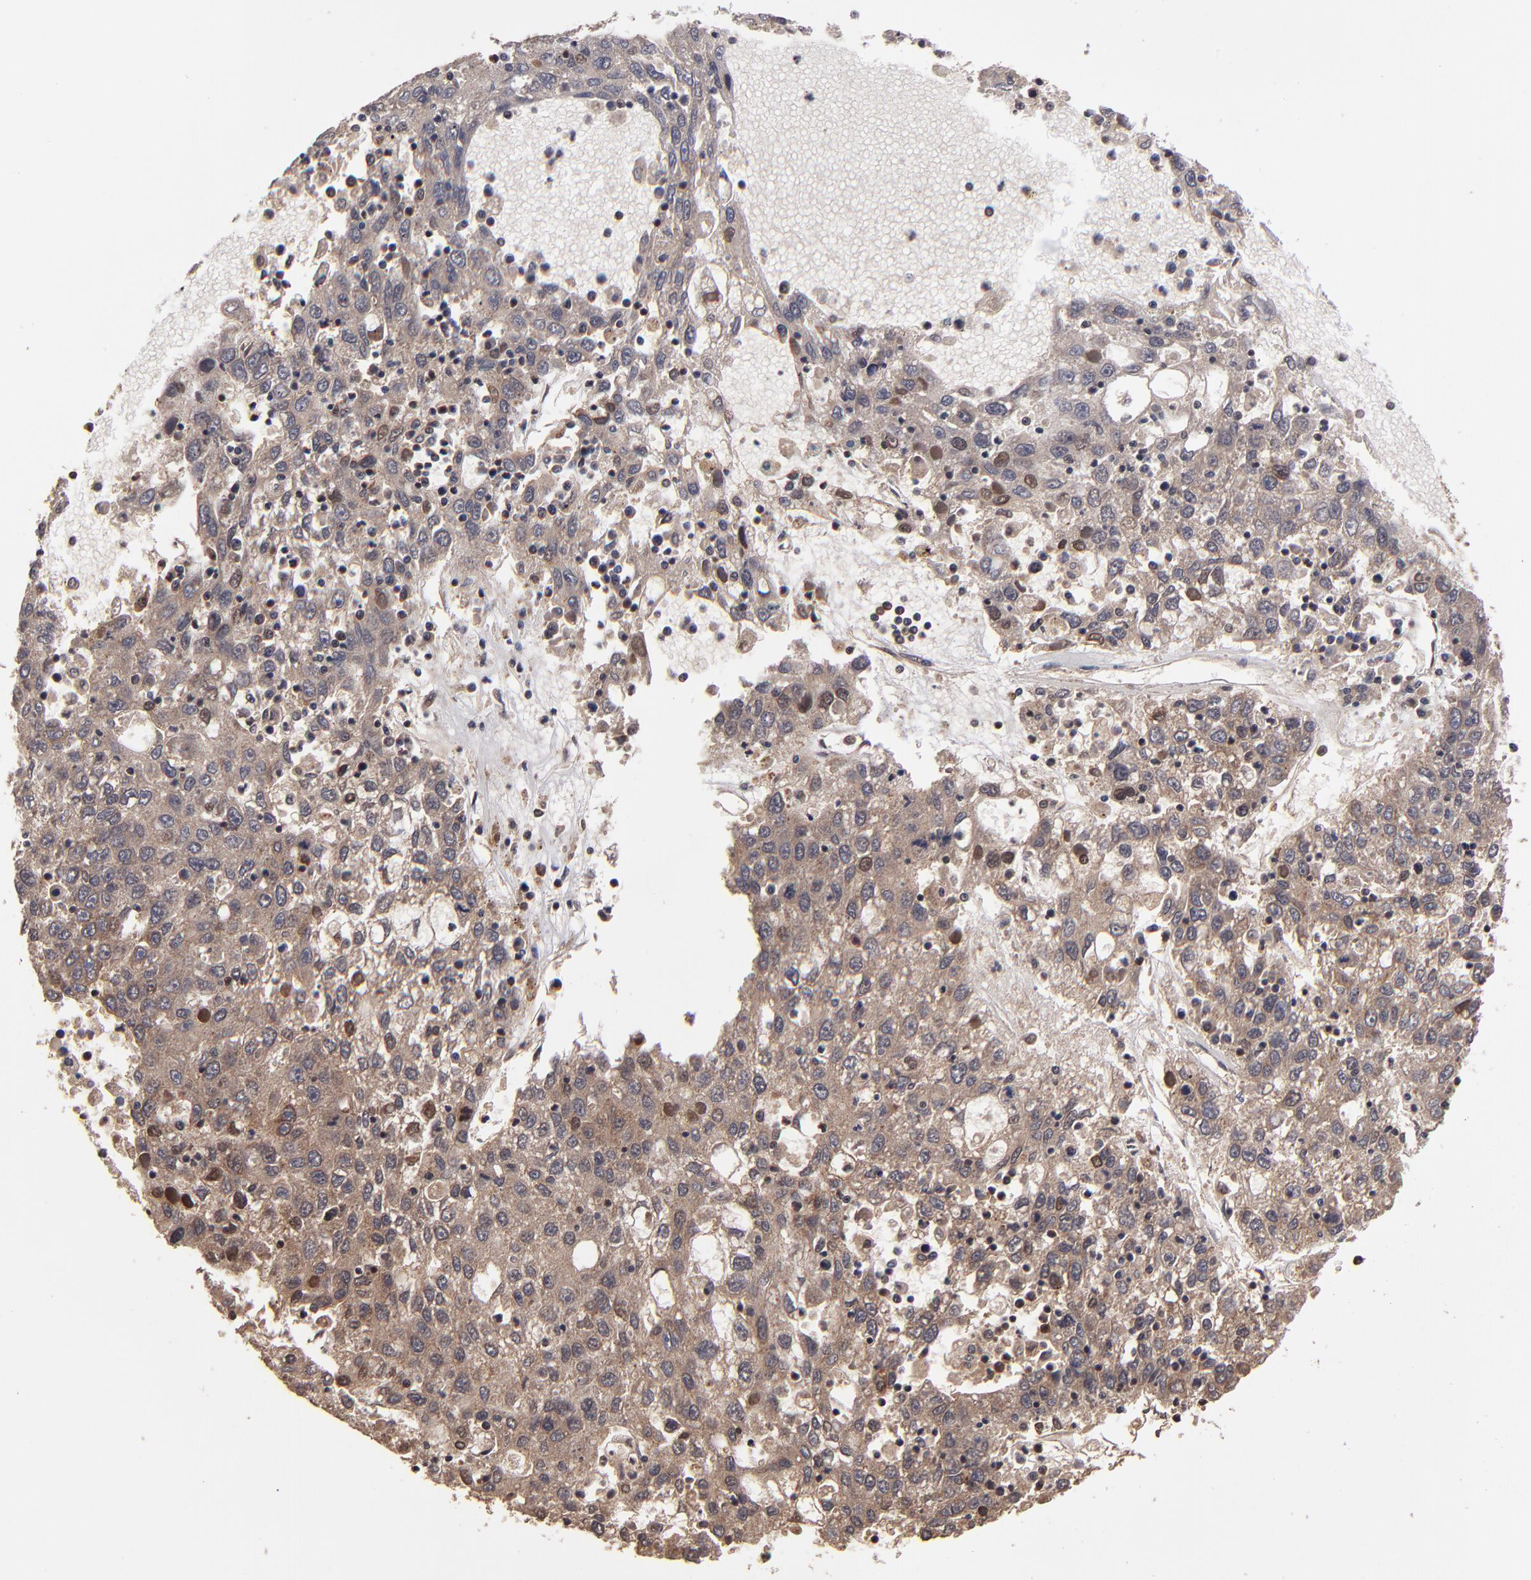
{"staining": {"intensity": "strong", "quantity": ">75%", "location": "cytoplasmic/membranous"}, "tissue": "liver cancer", "cell_type": "Tumor cells", "image_type": "cancer", "snomed": [{"axis": "morphology", "description": "Carcinoma, Hepatocellular, NOS"}, {"axis": "topography", "description": "Liver"}], "caption": "Hepatocellular carcinoma (liver) stained with DAB immunohistochemistry (IHC) exhibits high levels of strong cytoplasmic/membranous expression in about >75% of tumor cells.", "gene": "NFE2L2", "patient": {"sex": "male", "age": 49}}